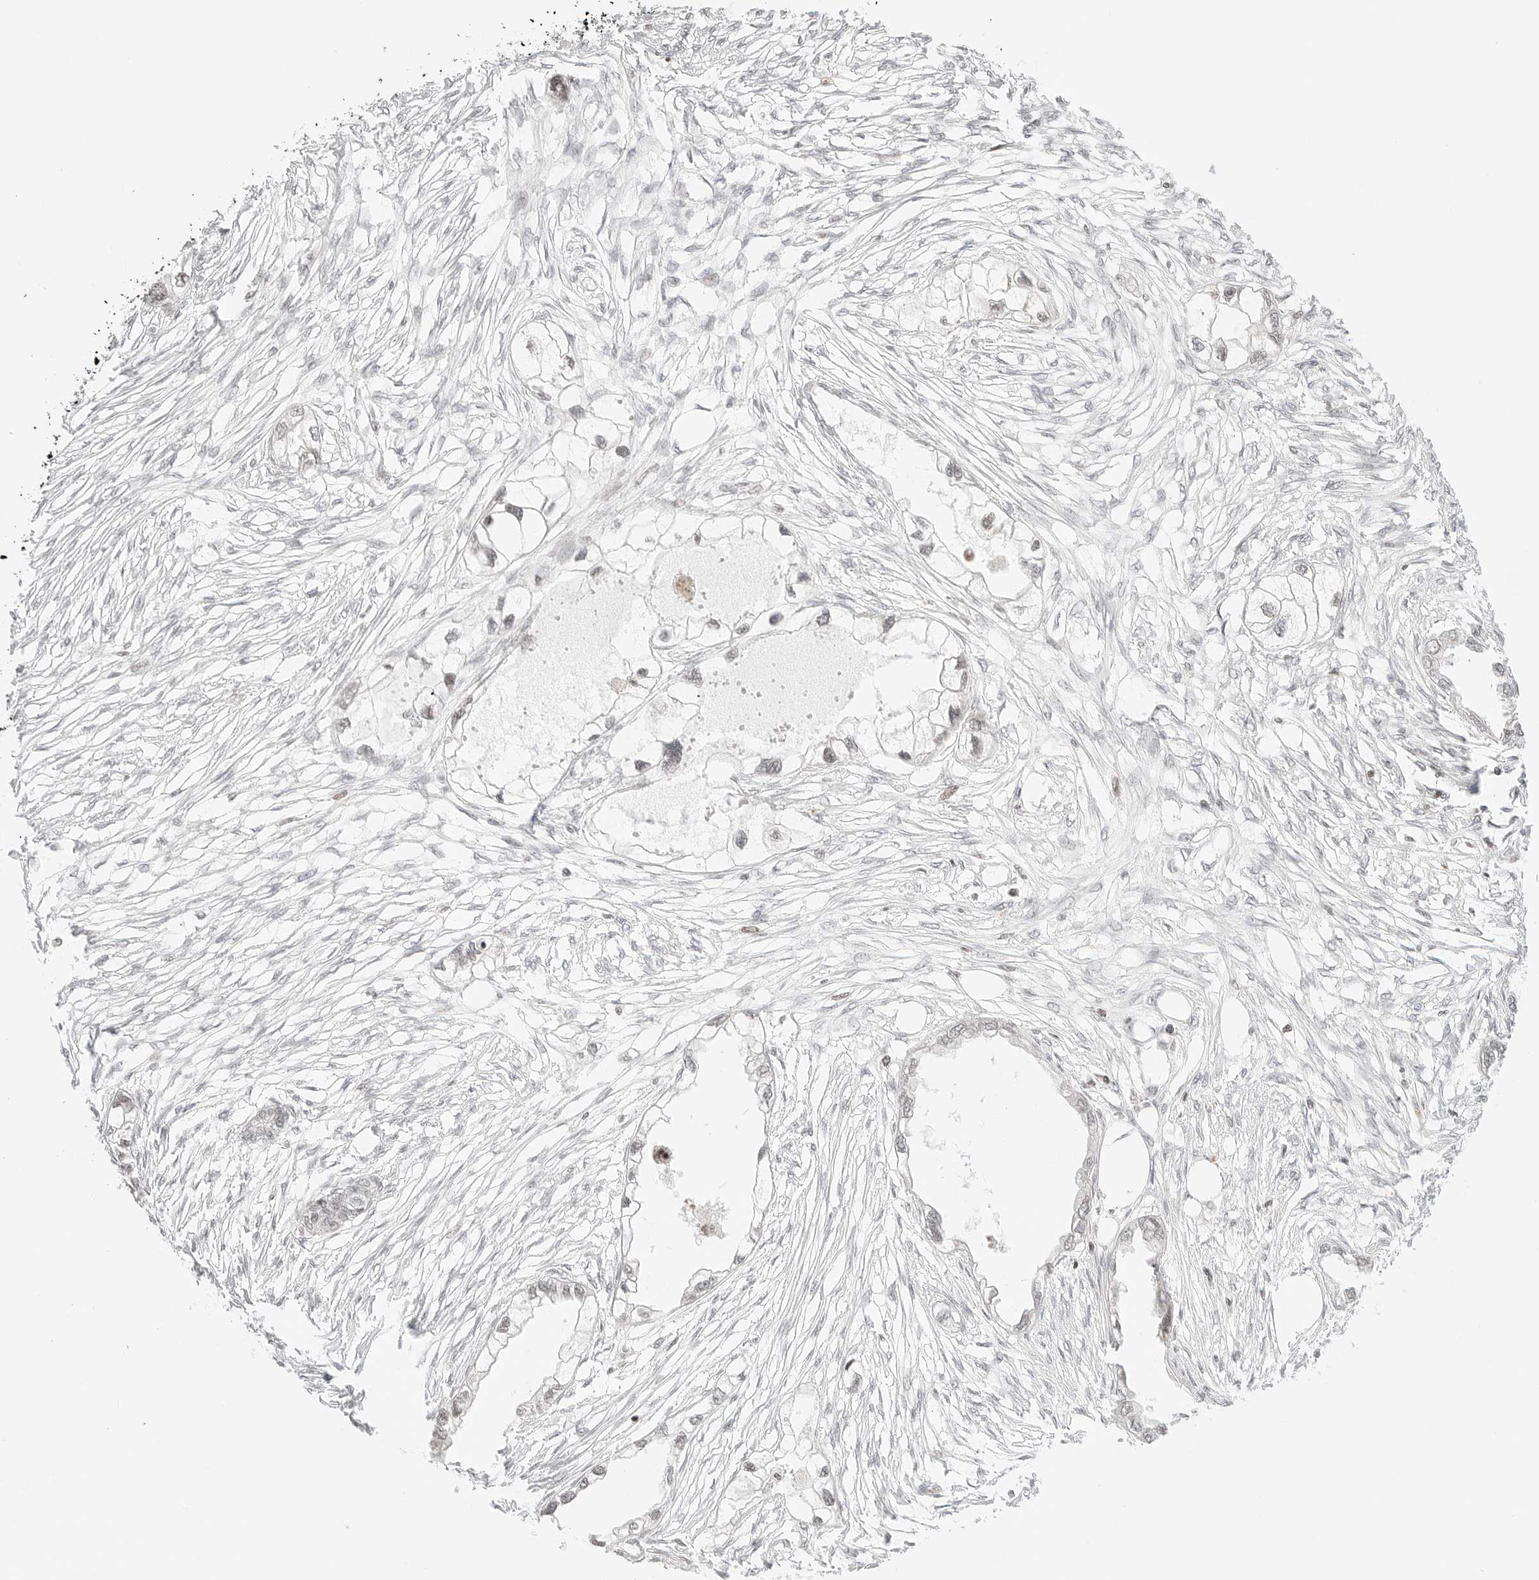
{"staining": {"intensity": "negative", "quantity": "none", "location": "none"}, "tissue": "endometrial cancer", "cell_type": "Tumor cells", "image_type": "cancer", "snomed": [{"axis": "morphology", "description": "Adenocarcinoma, NOS"}, {"axis": "morphology", "description": "Adenocarcinoma, metastatic, NOS"}, {"axis": "topography", "description": "Adipose tissue"}, {"axis": "topography", "description": "Endometrium"}], "caption": "Immunohistochemical staining of human endometrial adenocarcinoma shows no significant expression in tumor cells. The staining was performed using DAB (3,3'-diaminobenzidine) to visualize the protein expression in brown, while the nuclei were stained in blue with hematoxylin (Magnification: 20x).", "gene": "RPS6KL1", "patient": {"sex": "female", "age": 67}}